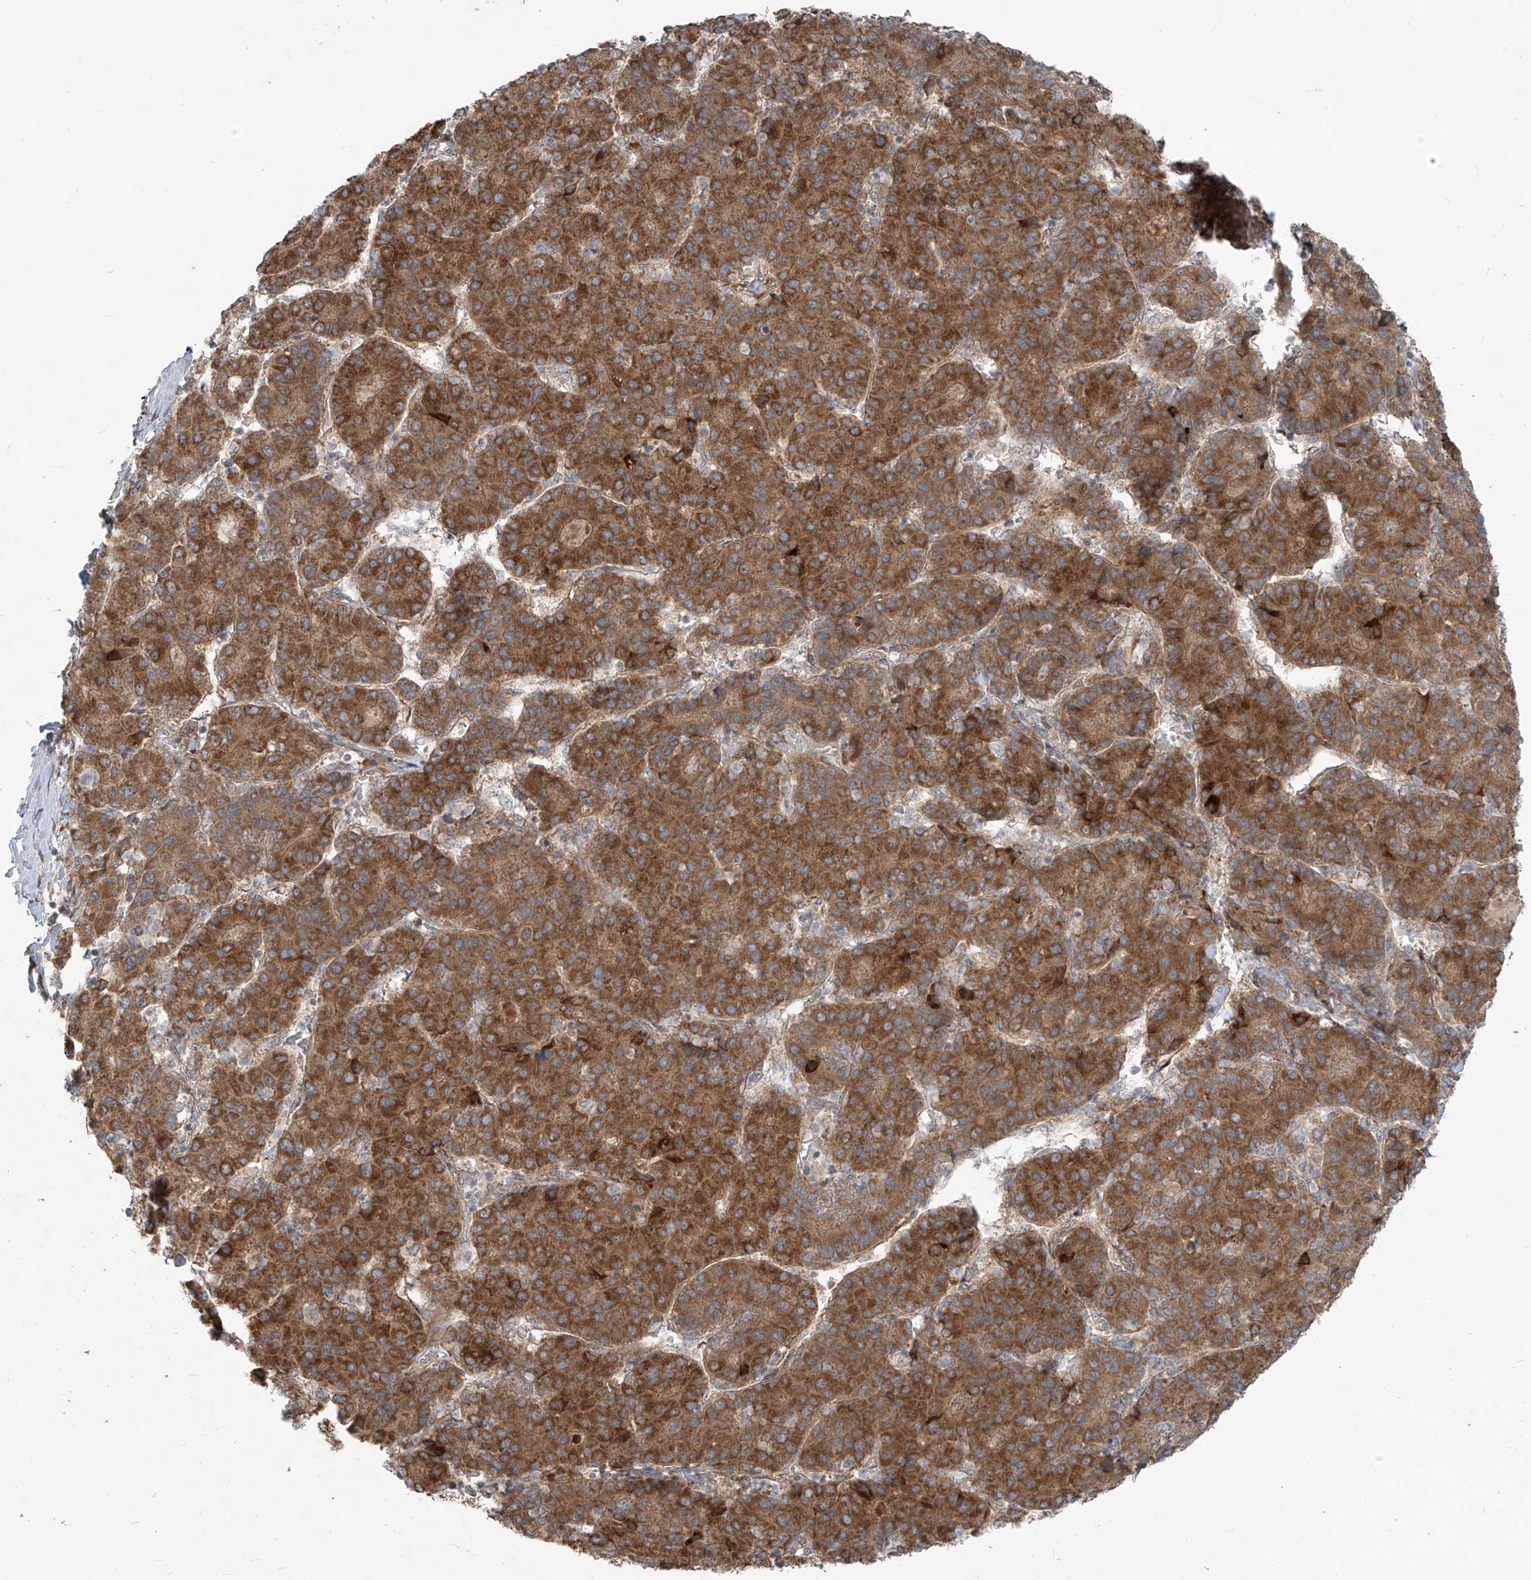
{"staining": {"intensity": "strong", "quantity": ">75%", "location": "cytoplasmic/membranous"}, "tissue": "liver cancer", "cell_type": "Tumor cells", "image_type": "cancer", "snomed": [{"axis": "morphology", "description": "Carcinoma, Hepatocellular, NOS"}, {"axis": "topography", "description": "Liver"}], "caption": "DAB immunohistochemical staining of human liver hepatocellular carcinoma exhibits strong cytoplasmic/membranous protein staining in about >75% of tumor cells.", "gene": "KATNIP", "patient": {"sex": "male", "age": 65}}